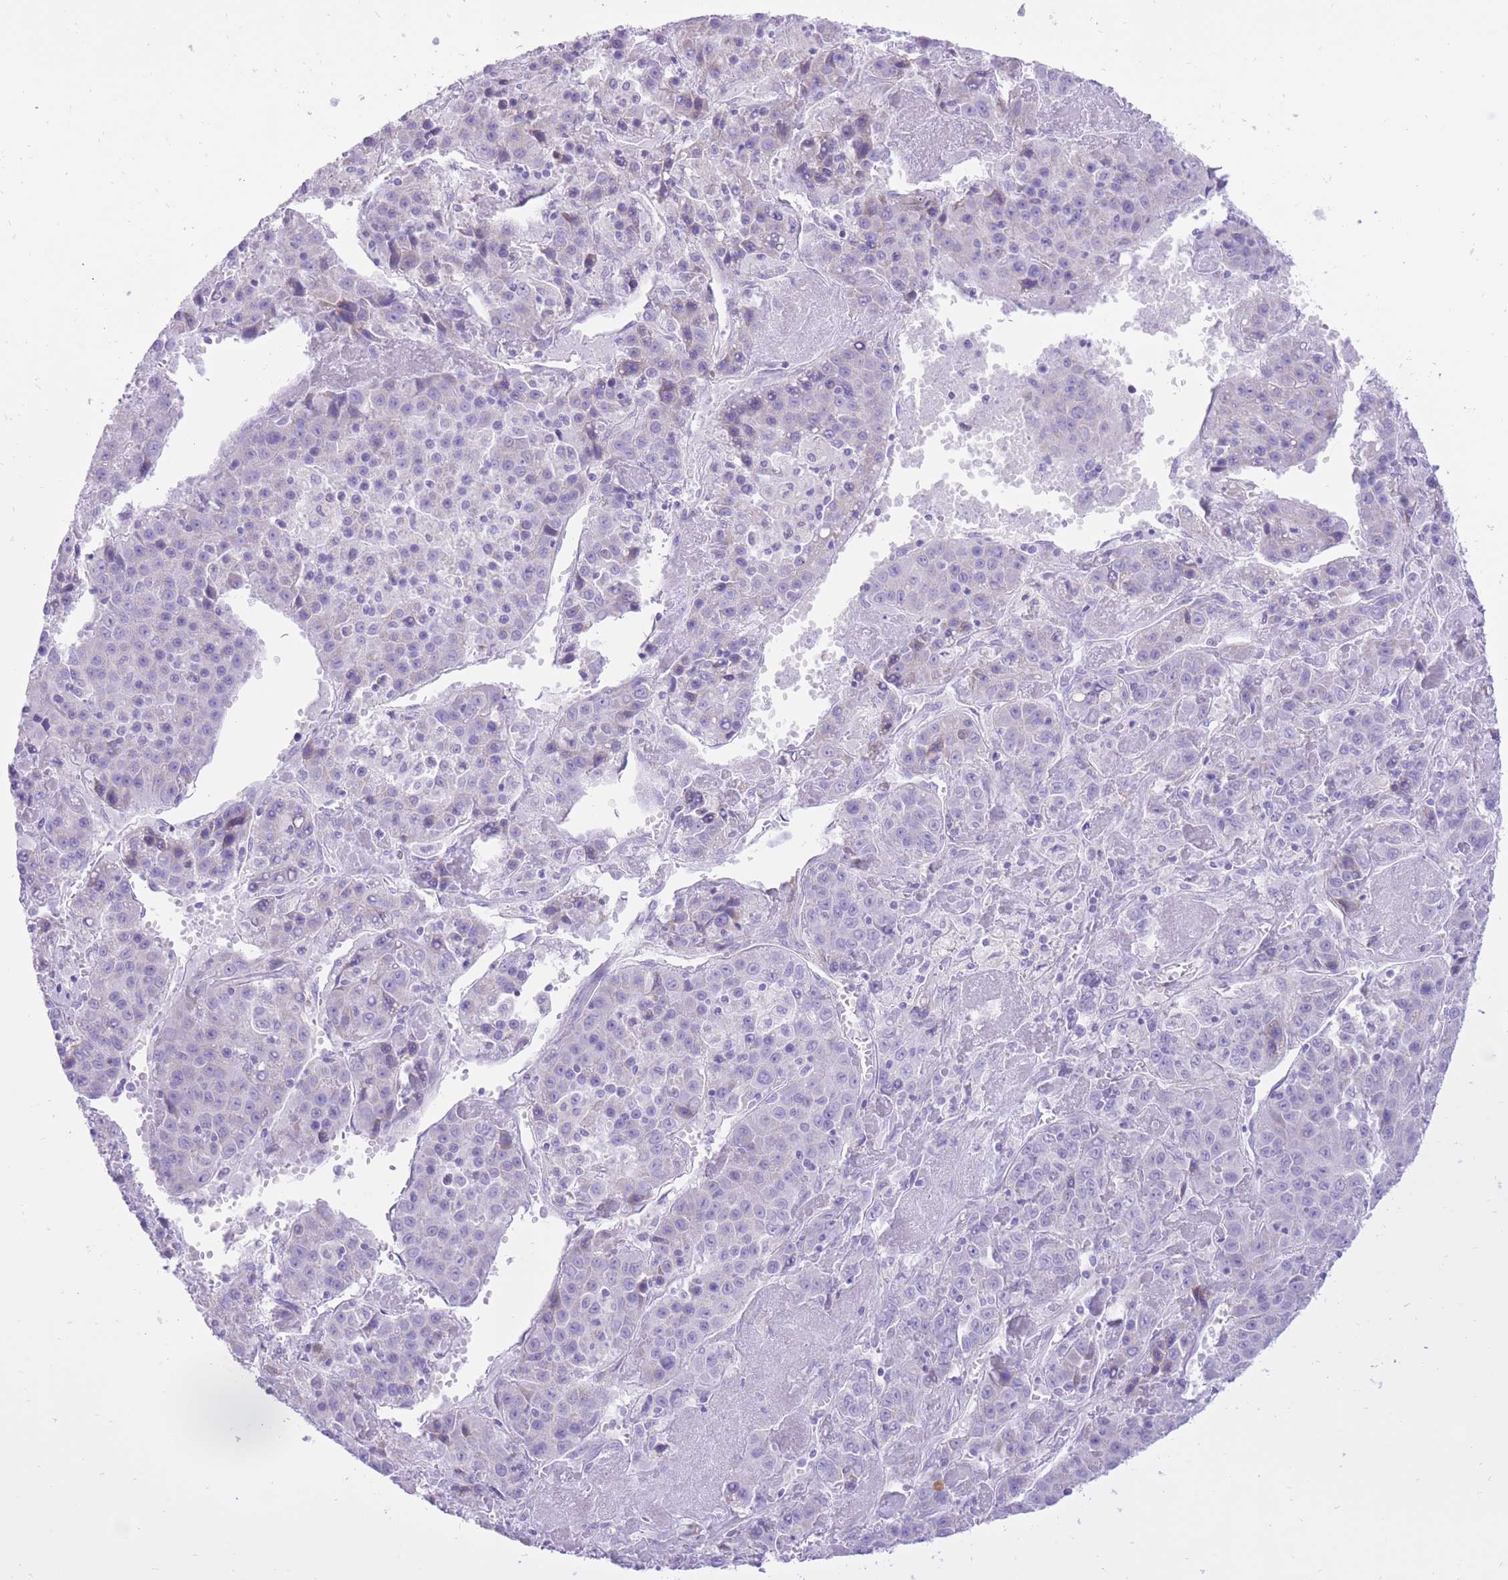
{"staining": {"intensity": "negative", "quantity": "none", "location": "none"}, "tissue": "liver cancer", "cell_type": "Tumor cells", "image_type": "cancer", "snomed": [{"axis": "morphology", "description": "Carcinoma, Hepatocellular, NOS"}, {"axis": "topography", "description": "Liver"}], "caption": "Photomicrograph shows no significant protein staining in tumor cells of liver cancer.", "gene": "SLC4A4", "patient": {"sex": "female", "age": 53}}